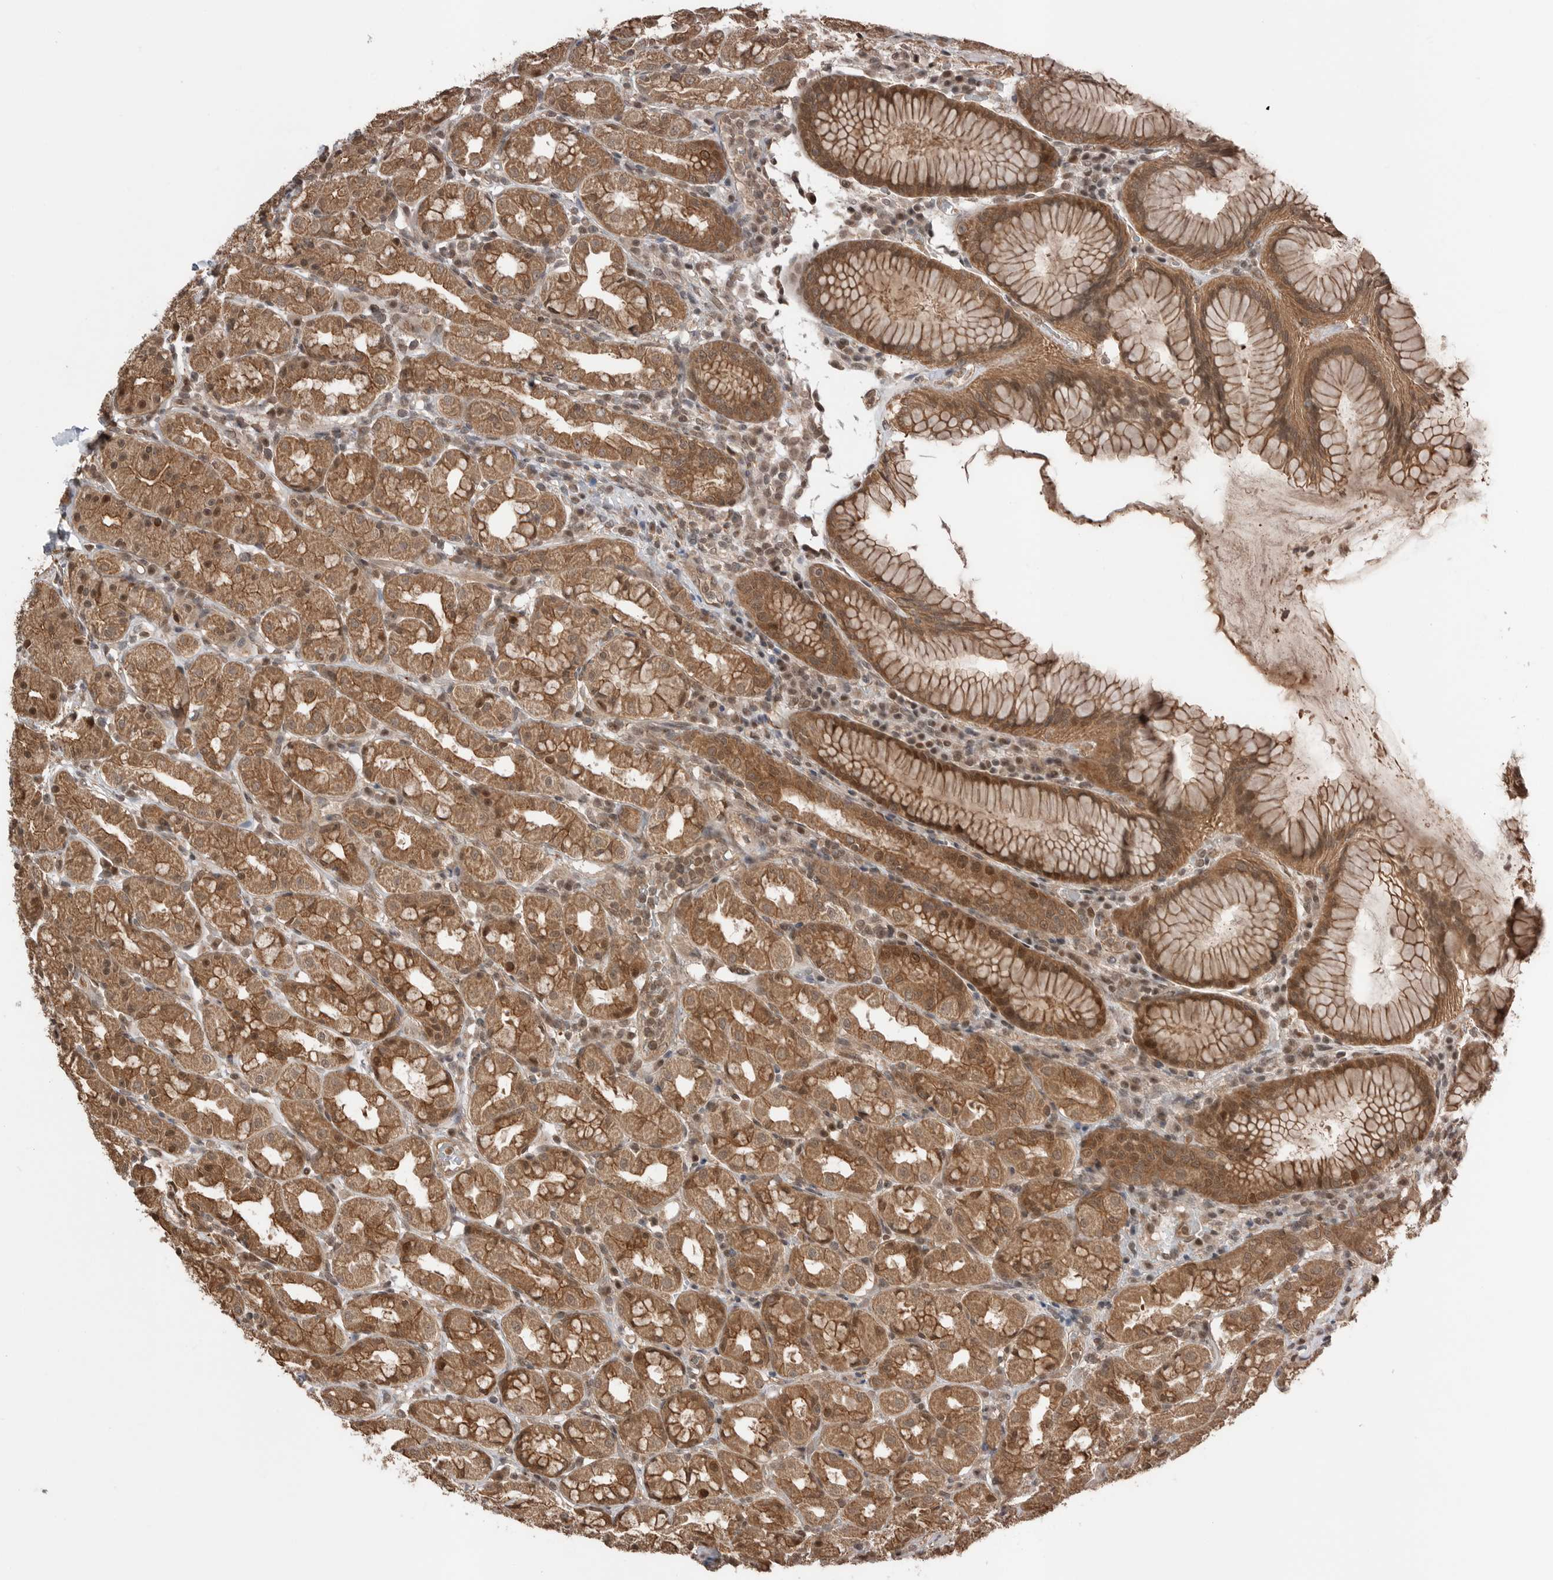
{"staining": {"intensity": "moderate", "quantity": ">75%", "location": "cytoplasmic/membranous,nuclear"}, "tissue": "stomach", "cell_type": "Glandular cells", "image_type": "normal", "snomed": [{"axis": "morphology", "description": "Normal tissue, NOS"}, {"axis": "topography", "description": "Stomach, lower"}], "caption": "Immunohistochemistry (IHC) (DAB (3,3'-diaminobenzidine)) staining of unremarkable stomach exhibits moderate cytoplasmic/membranous,nuclear protein expression in approximately >75% of glandular cells.", "gene": "PEAK1", "patient": {"sex": "female", "age": 56}}